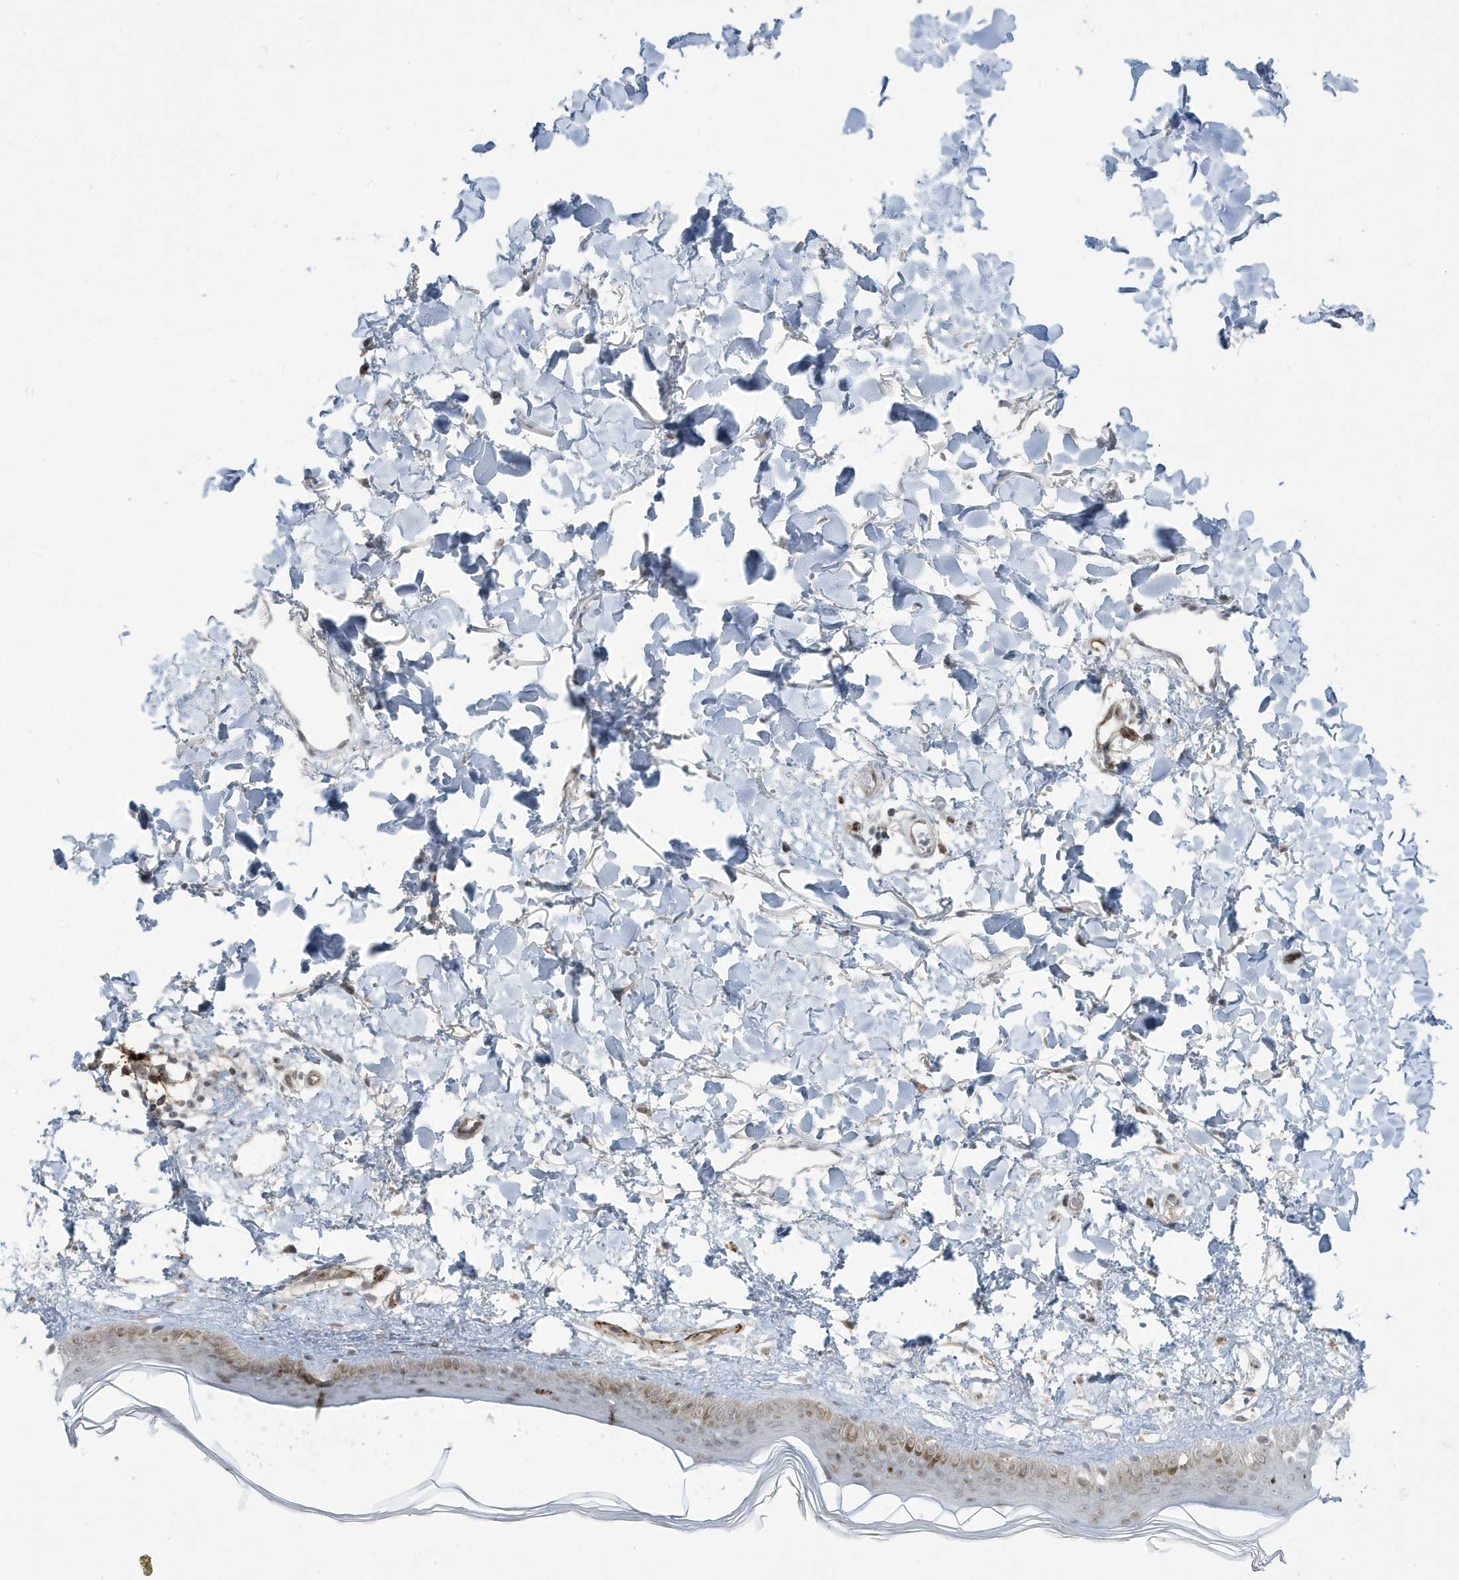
{"staining": {"intensity": "weak", "quantity": "<25%", "location": "cytoplasmic/membranous"}, "tissue": "skin", "cell_type": "Fibroblasts", "image_type": "normal", "snomed": [{"axis": "morphology", "description": "Normal tissue, NOS"}, {"axis": "topography", "description": "Skin"}], "caption": "The immunohistochemistry micrograph has no significant positivity in fibroblasts of skin.", "gene": "ADAMTSL3", "patient": {"sex": "female", "age": 58}}